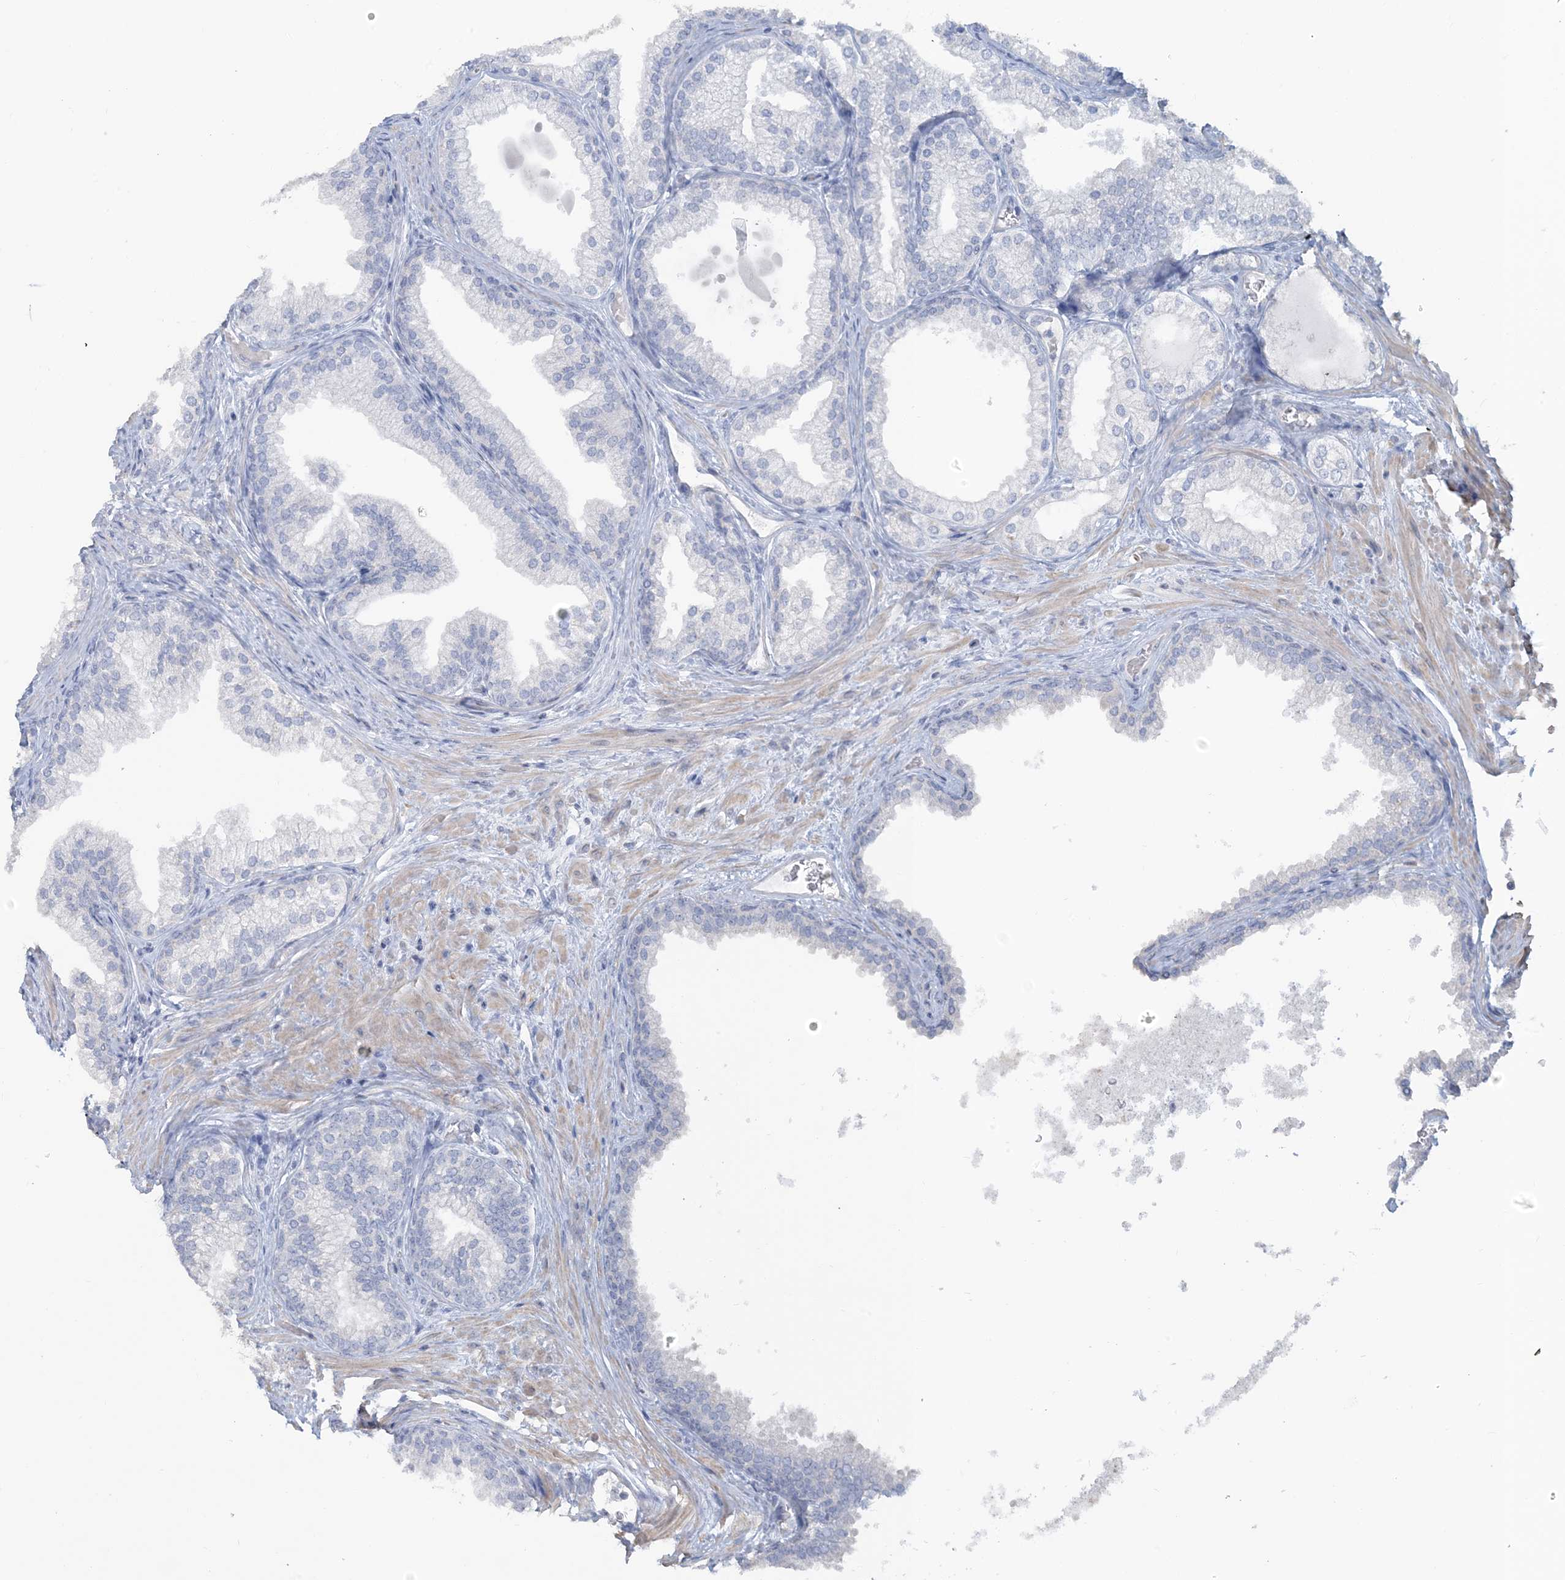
{"staining": {"intensity": "negative", "quantity": "none", "location": "none"}, "tissue": "prostate", "cell_type": "Glandular cells", "image_type": "normal", "snomed": [{"axis": "morphology", "description": "Normal tissue, NOS"}, {"axis": "topography", "description": "Prostate"}], "caption": "This micrograph is of unremarkable prostate stained with IHC to label a protein in brown with the nuclei are counter-stained blue. There is no positivity in glandular cells.", "gene": "NPHS2", "patient": {"sex": "male", "age": 76}}